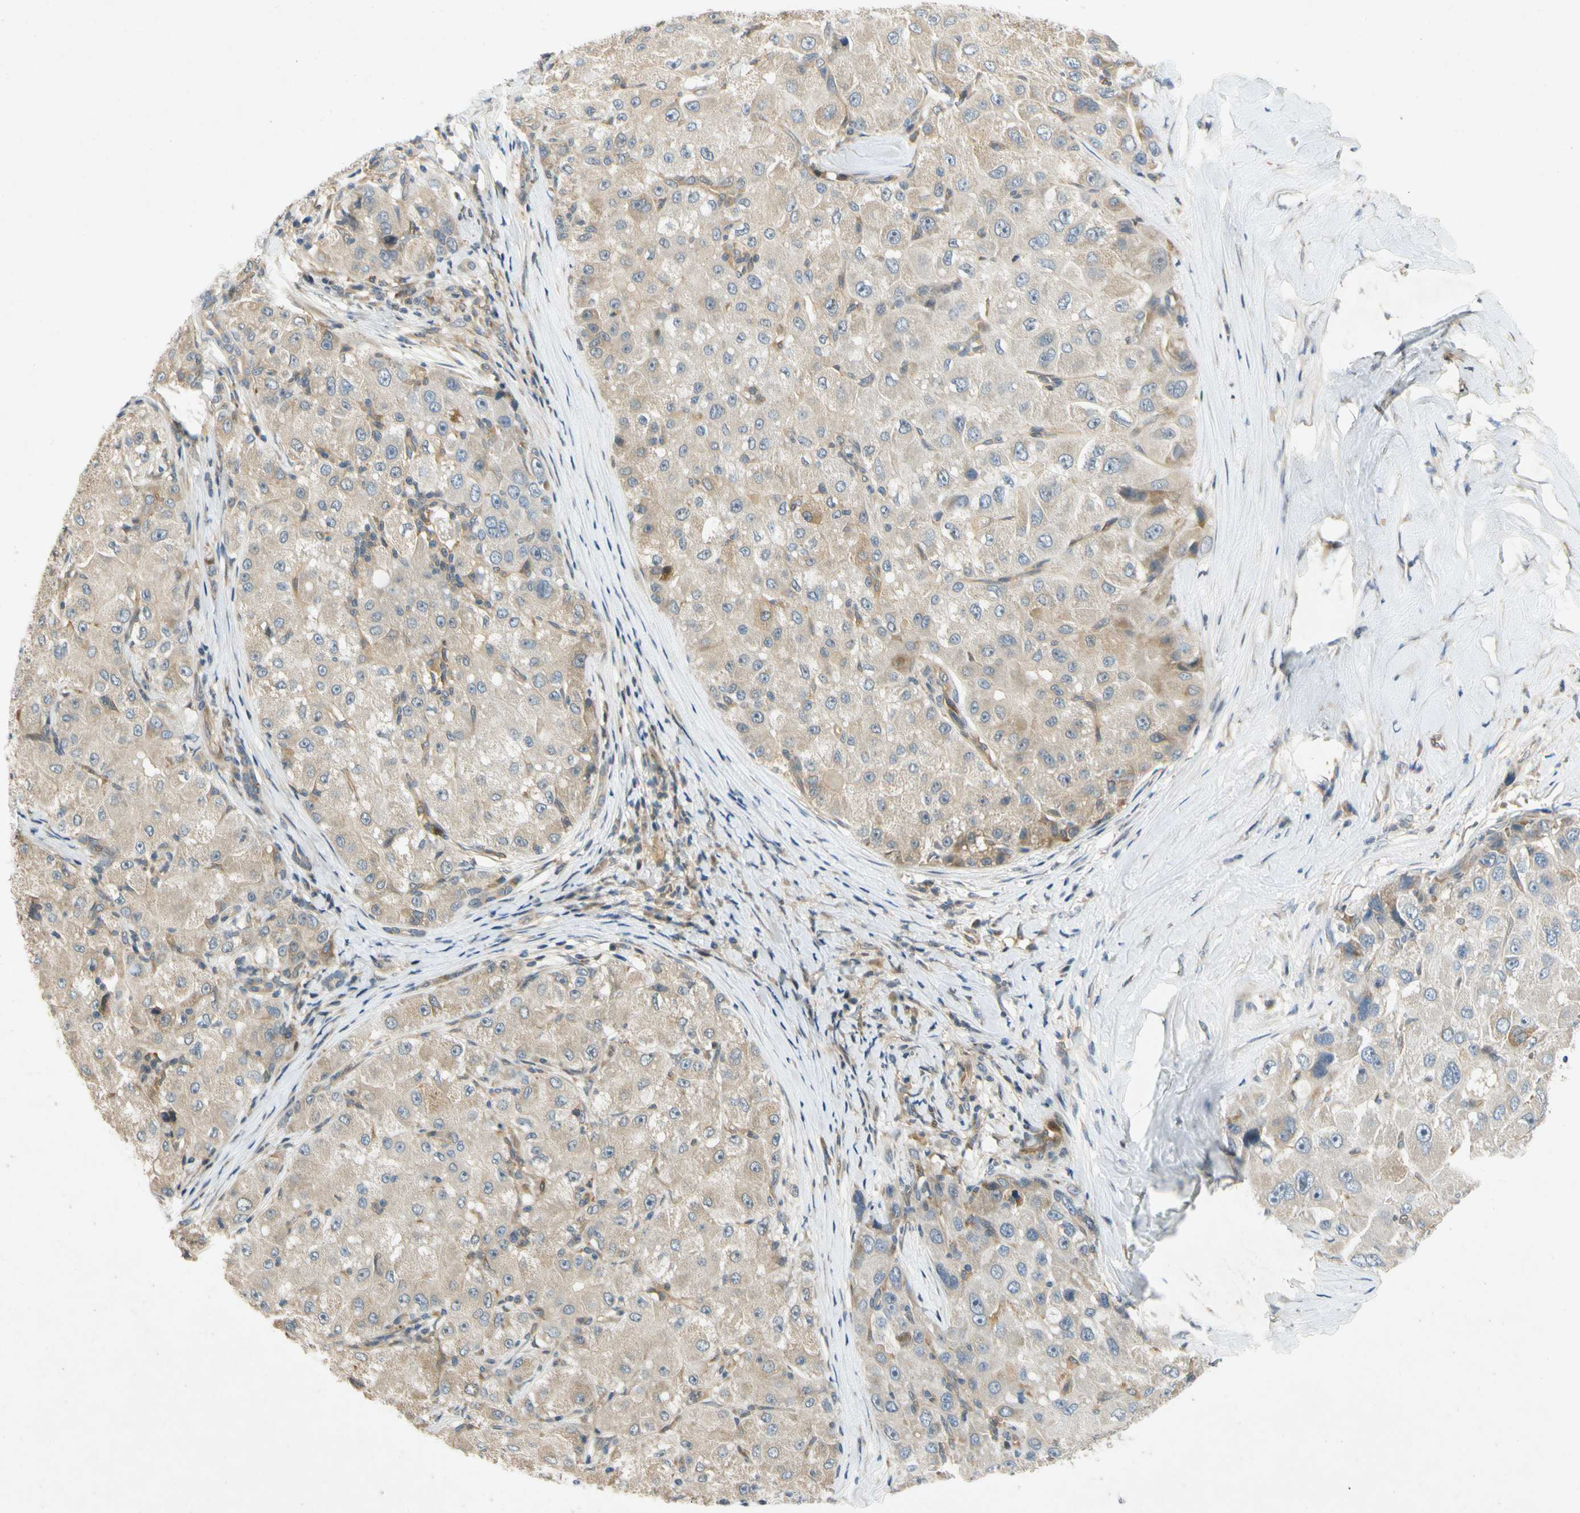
{"staining": {"intensity": "weak", "quantity": "<25%", "location": "cytoplasmic/membranous"}, "tissue": "liver cancer", "cell_type": "Tumor cells", "image_type": "cancer", "snomed": [{"axis": "morphology", "description": "Carcinoma, Hepatocellular, NOS"}, {"axis": "topography", "description": "Liver"}], "caption": "Liver hepatocellular carcinoma stained for a protein using IHC shows no expression tumor cells.", "gene": "GATD1", "patient": {"sex": "male", "age": 80}}